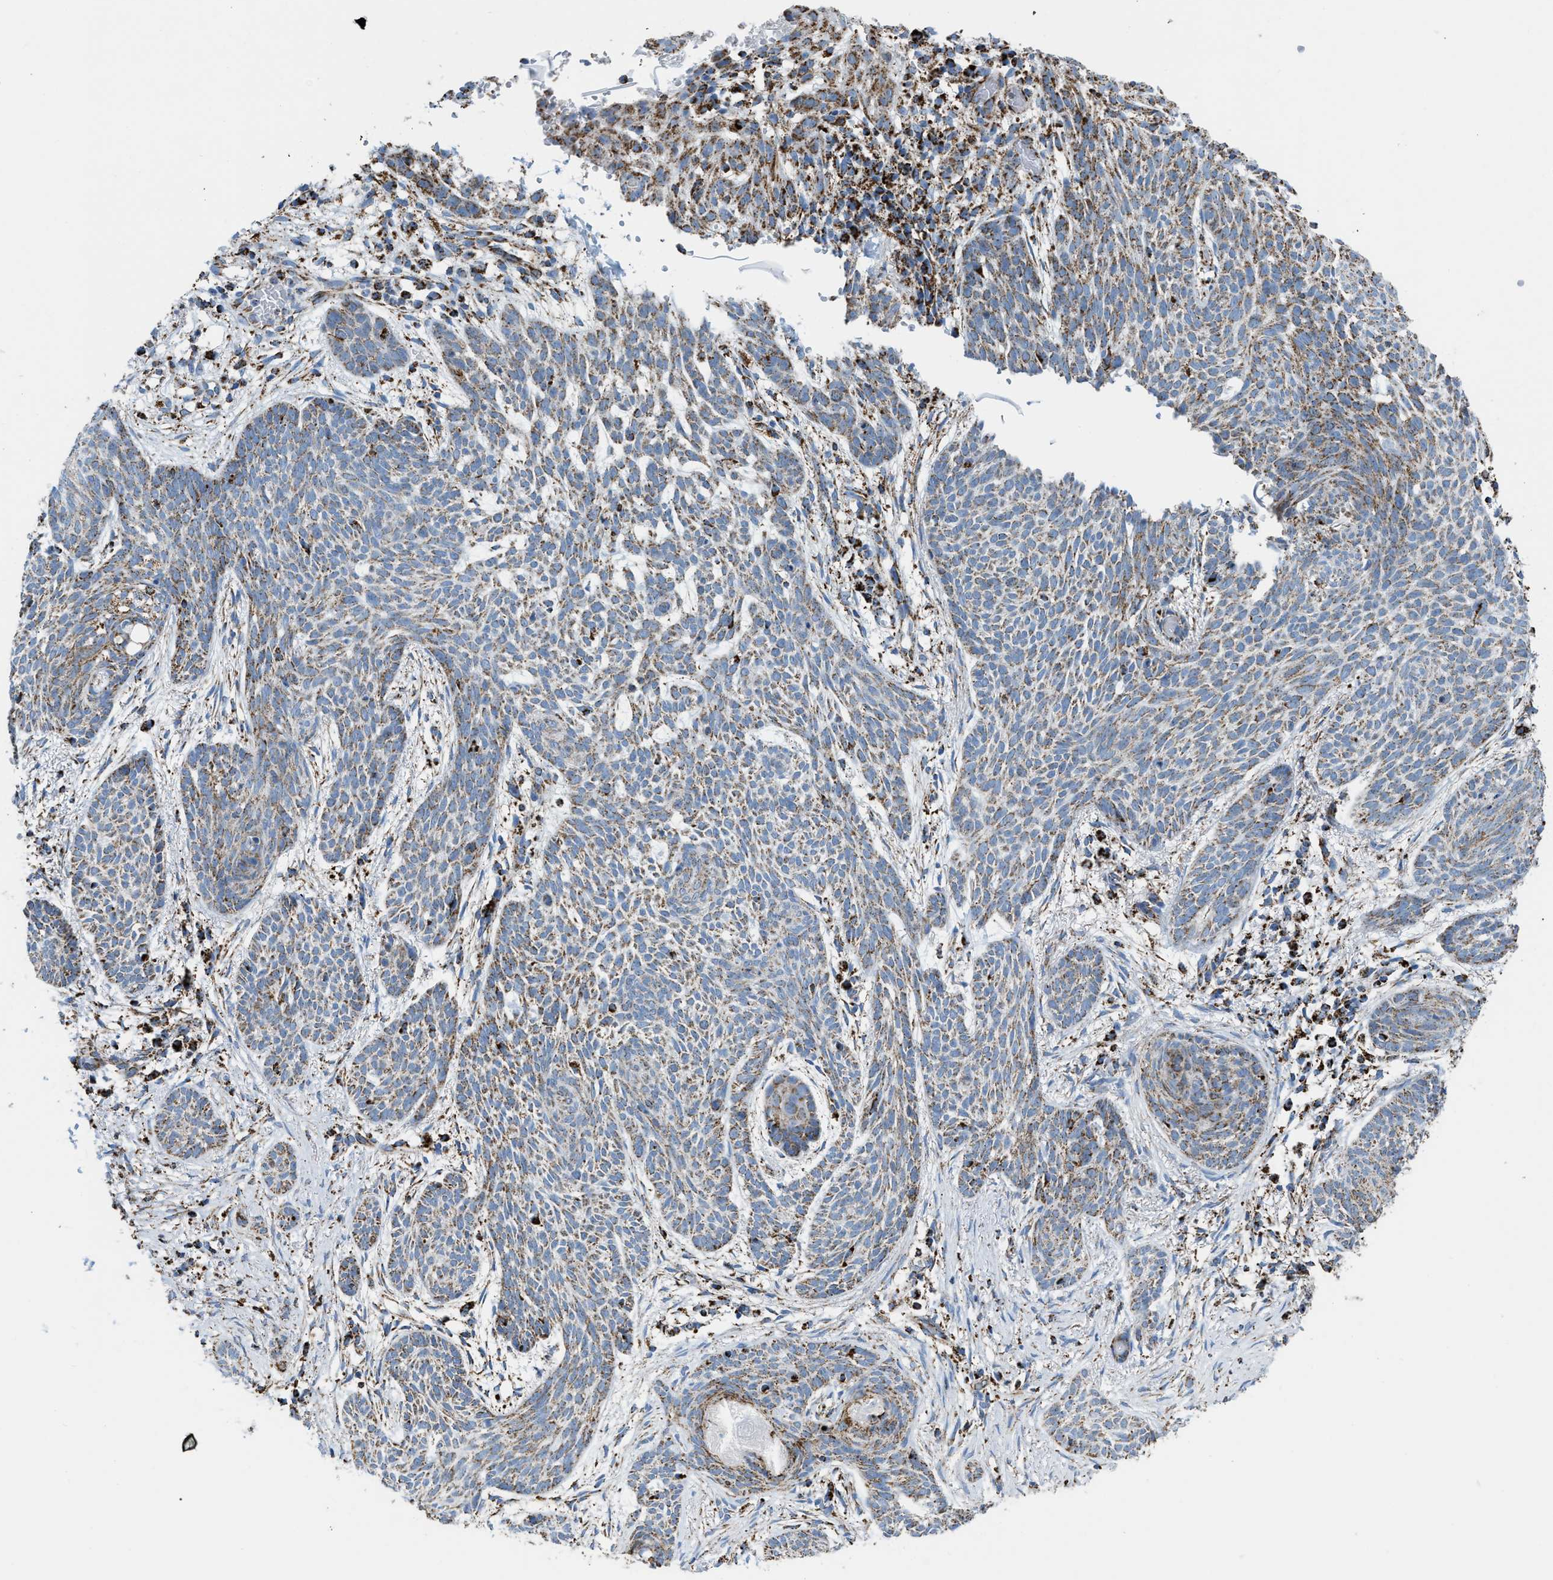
{"staining": {"intensity": "moderate", "quantity": ">75%", "location": "cytoplasmic/membranous"}, "tissue": "skin cancer", "cell_type": "Tumor cells", "image_type": "cancer", "snomed": [{"axis": "morphology", "description": "Basal cell carcinoma"}, {"axis": "topography", "description": "Skin"}], "caption": "The image demonstrates immunohistochemical staining of skin basal cell carcinoma. There is moderate cytoplasmic/membranous expression is appreciated in about >75% of tumor cells.", "gene": "ETFB", "patient": {"sex": "female", "age": 59}}